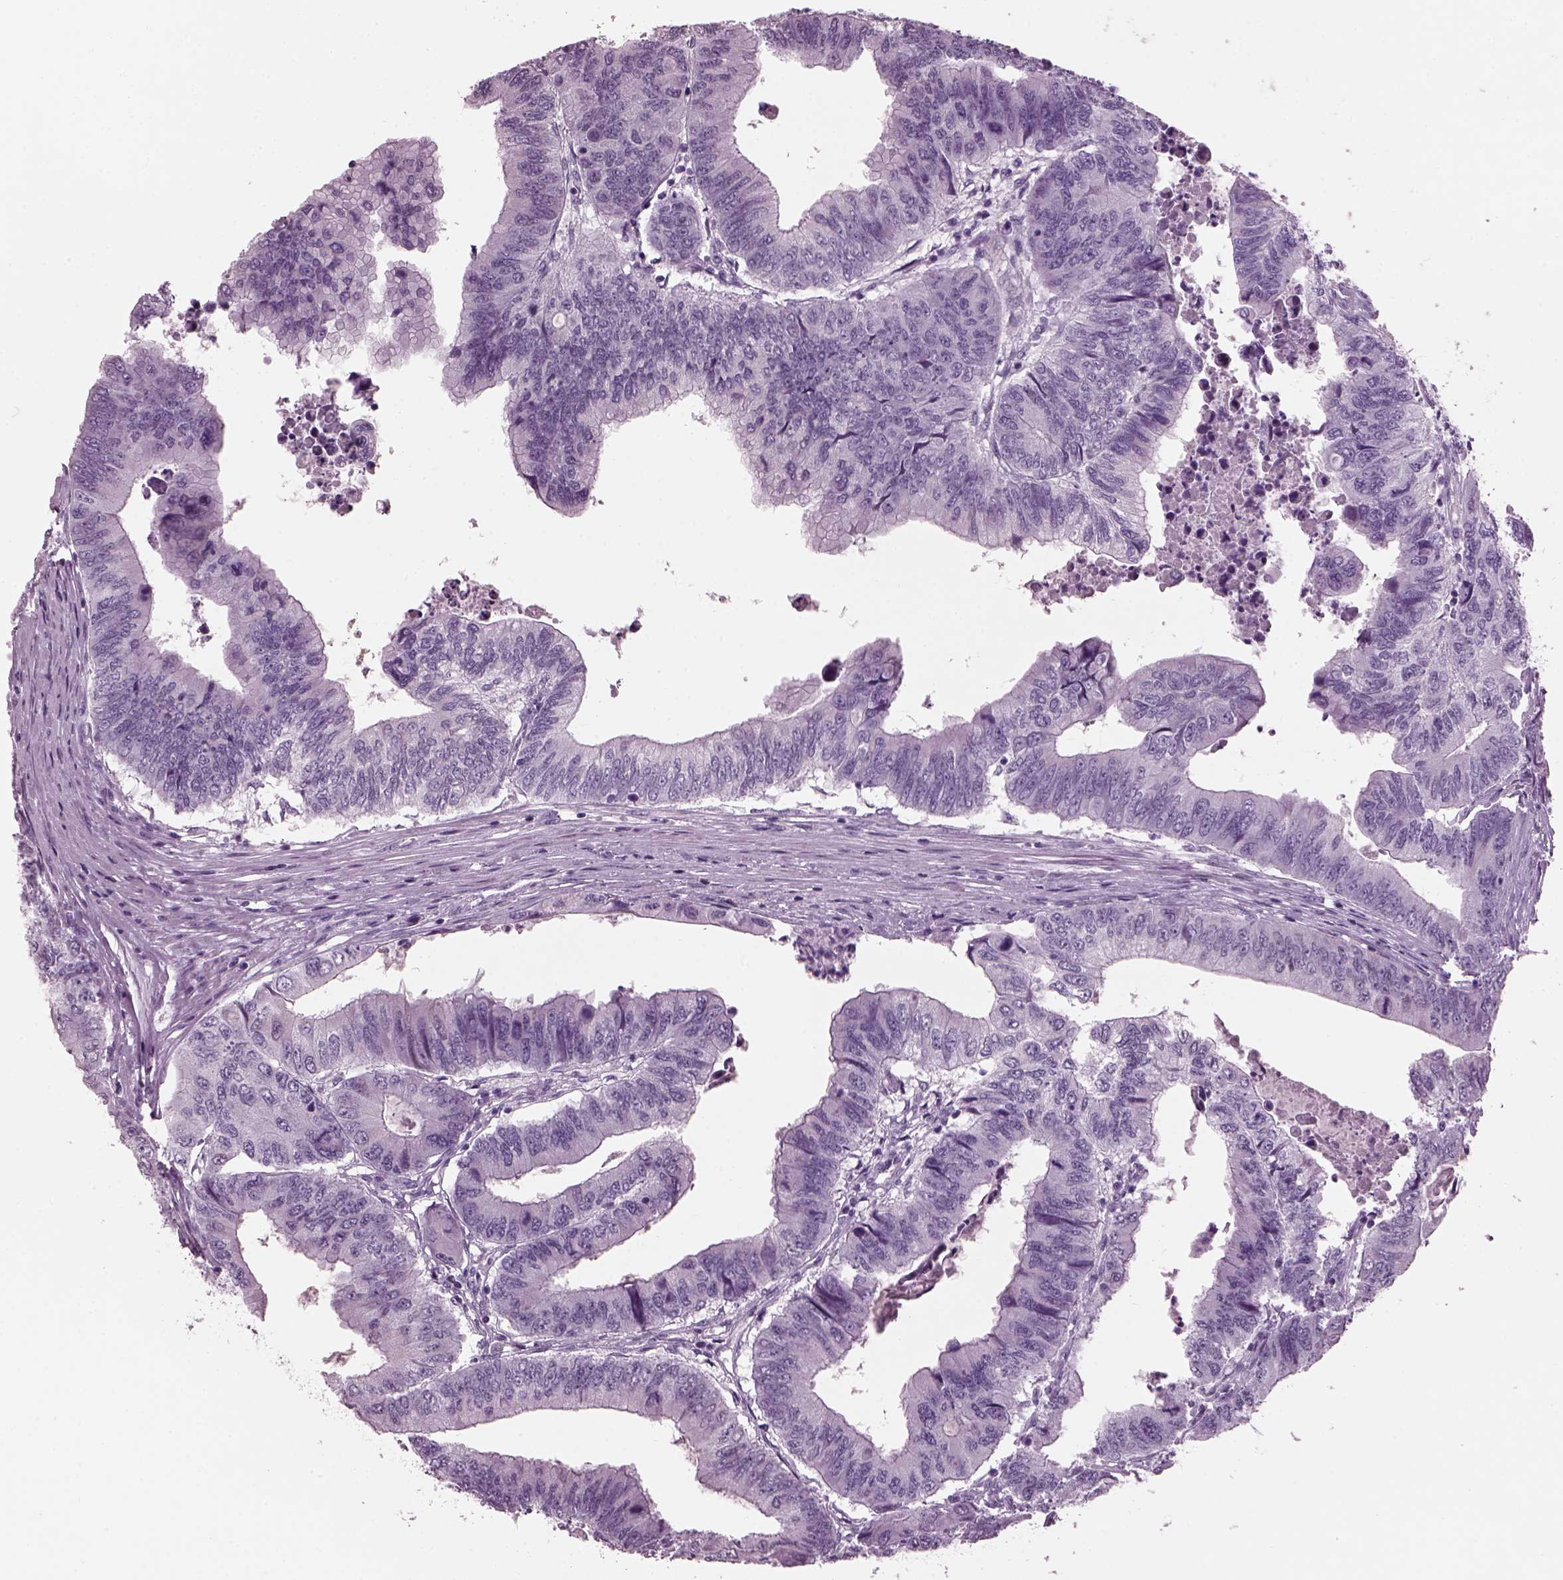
{"staining": {"intensity": "negative", "quantity": "none", "location": "none"}, "tissue": "colorectal cancer", "cell_type": "Tumor cells", "image_type": "cancer", "snomed": [{"axis": "morphology", "description": "Adenocarcinoma, NOS"}, {"axis": "topography", "description": "Colon"}], "caption": "Immunohistochemical staining of human colorectal cancer (adenocarcinoma) demonstrates no significant staining in tumor cells. The staining is performed using DAB brown chromogen with nuclei counter-stained in using hematoxylin.", "gene": "KRTAP3-2", "patient": {"sex": "male", "age": 53}}